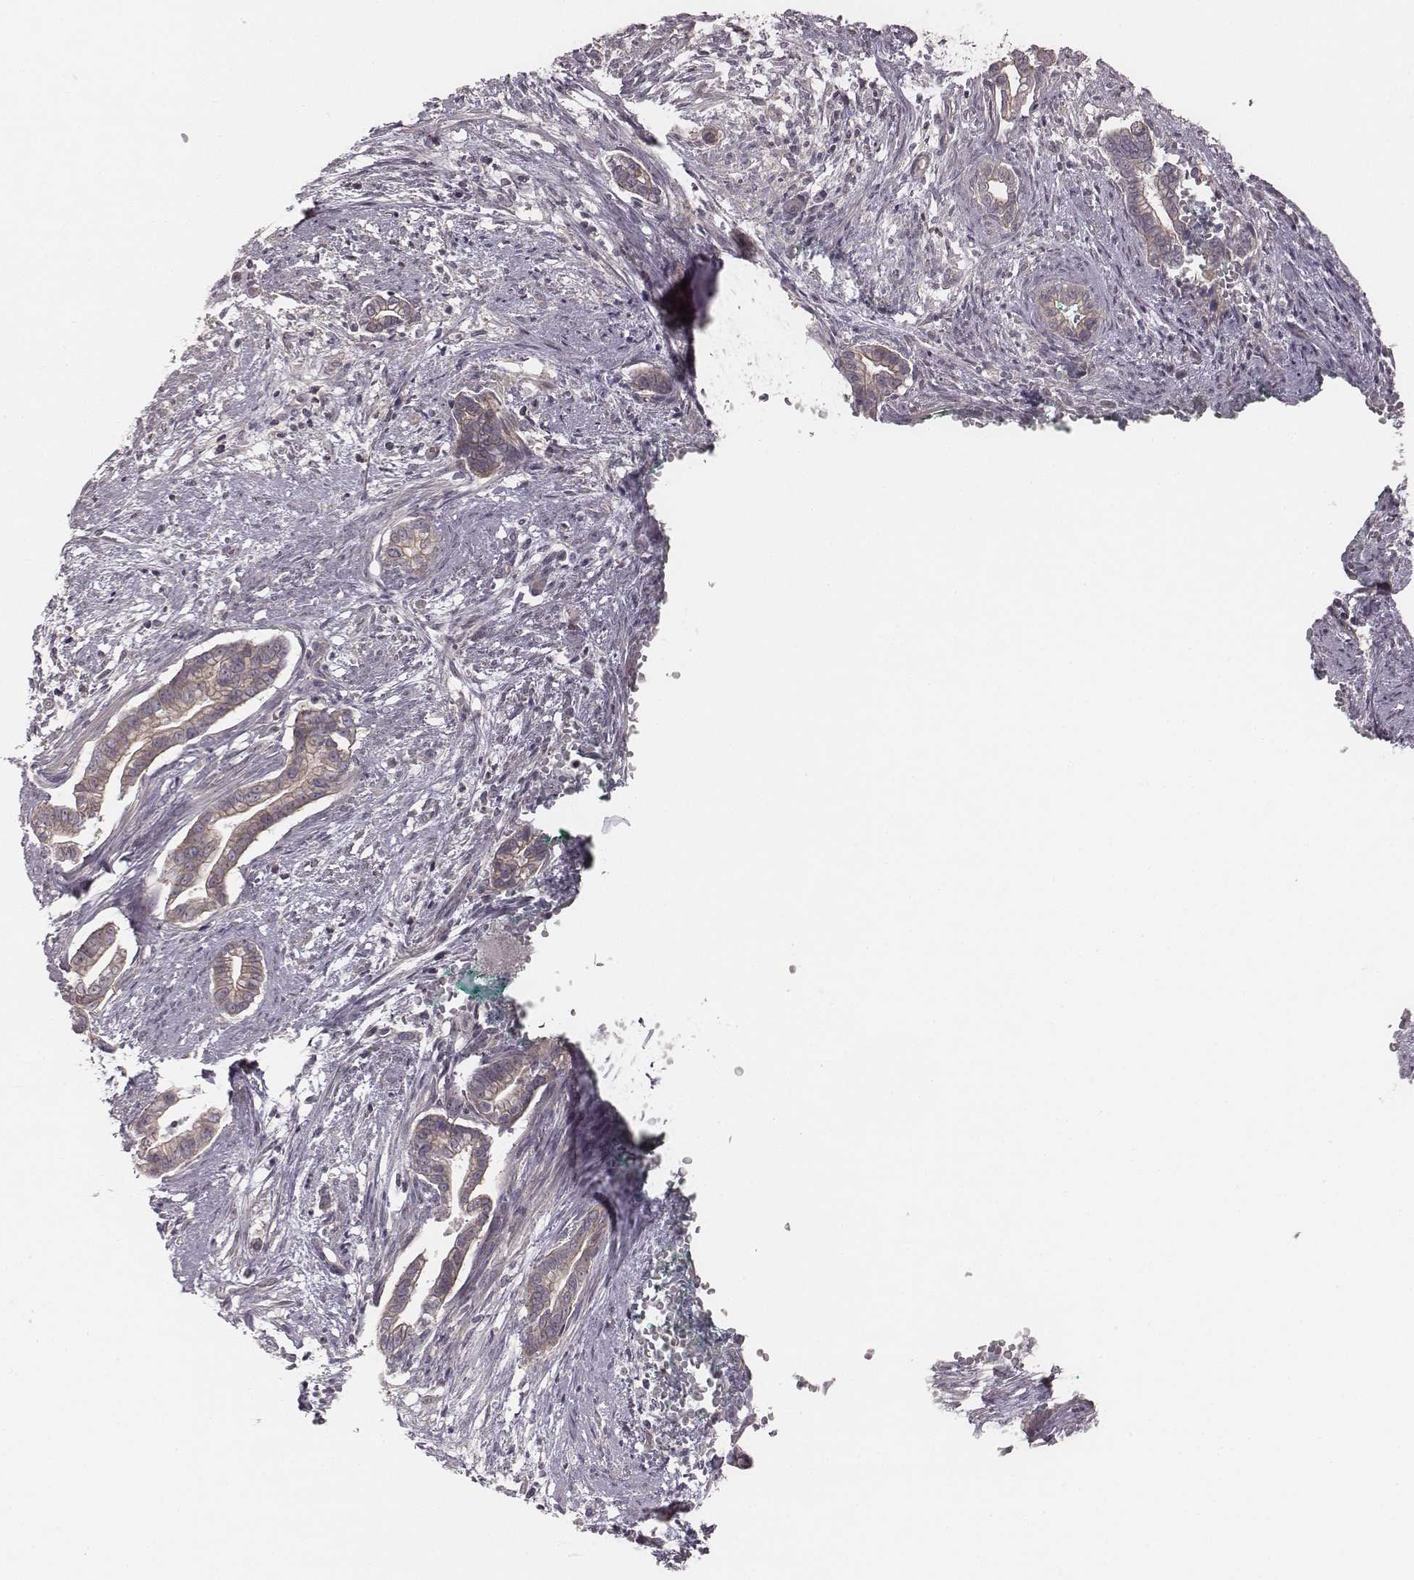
{"staining": {"intensity": "weak", "quantity": ">75%", "location": "cytoplasmic/membranous"}, "tissue": "cervical cancer", "cell_type": "Tumor cells", "image_type": "cancer", "snomed": [{"axis": "morphology", "description": "Adenocarcinoma, NOS"}, {"axis": "topography", "description": "Cervix"}], "caption": "IHC of human cervical cancer (adenocarcinoma) demonstrates low levels of weak cytoplasmic/membranous positivity in approximately >75% of tumor cells.", "gene": "TDRD5", "patient": {"sex": "female", "age": 62}}